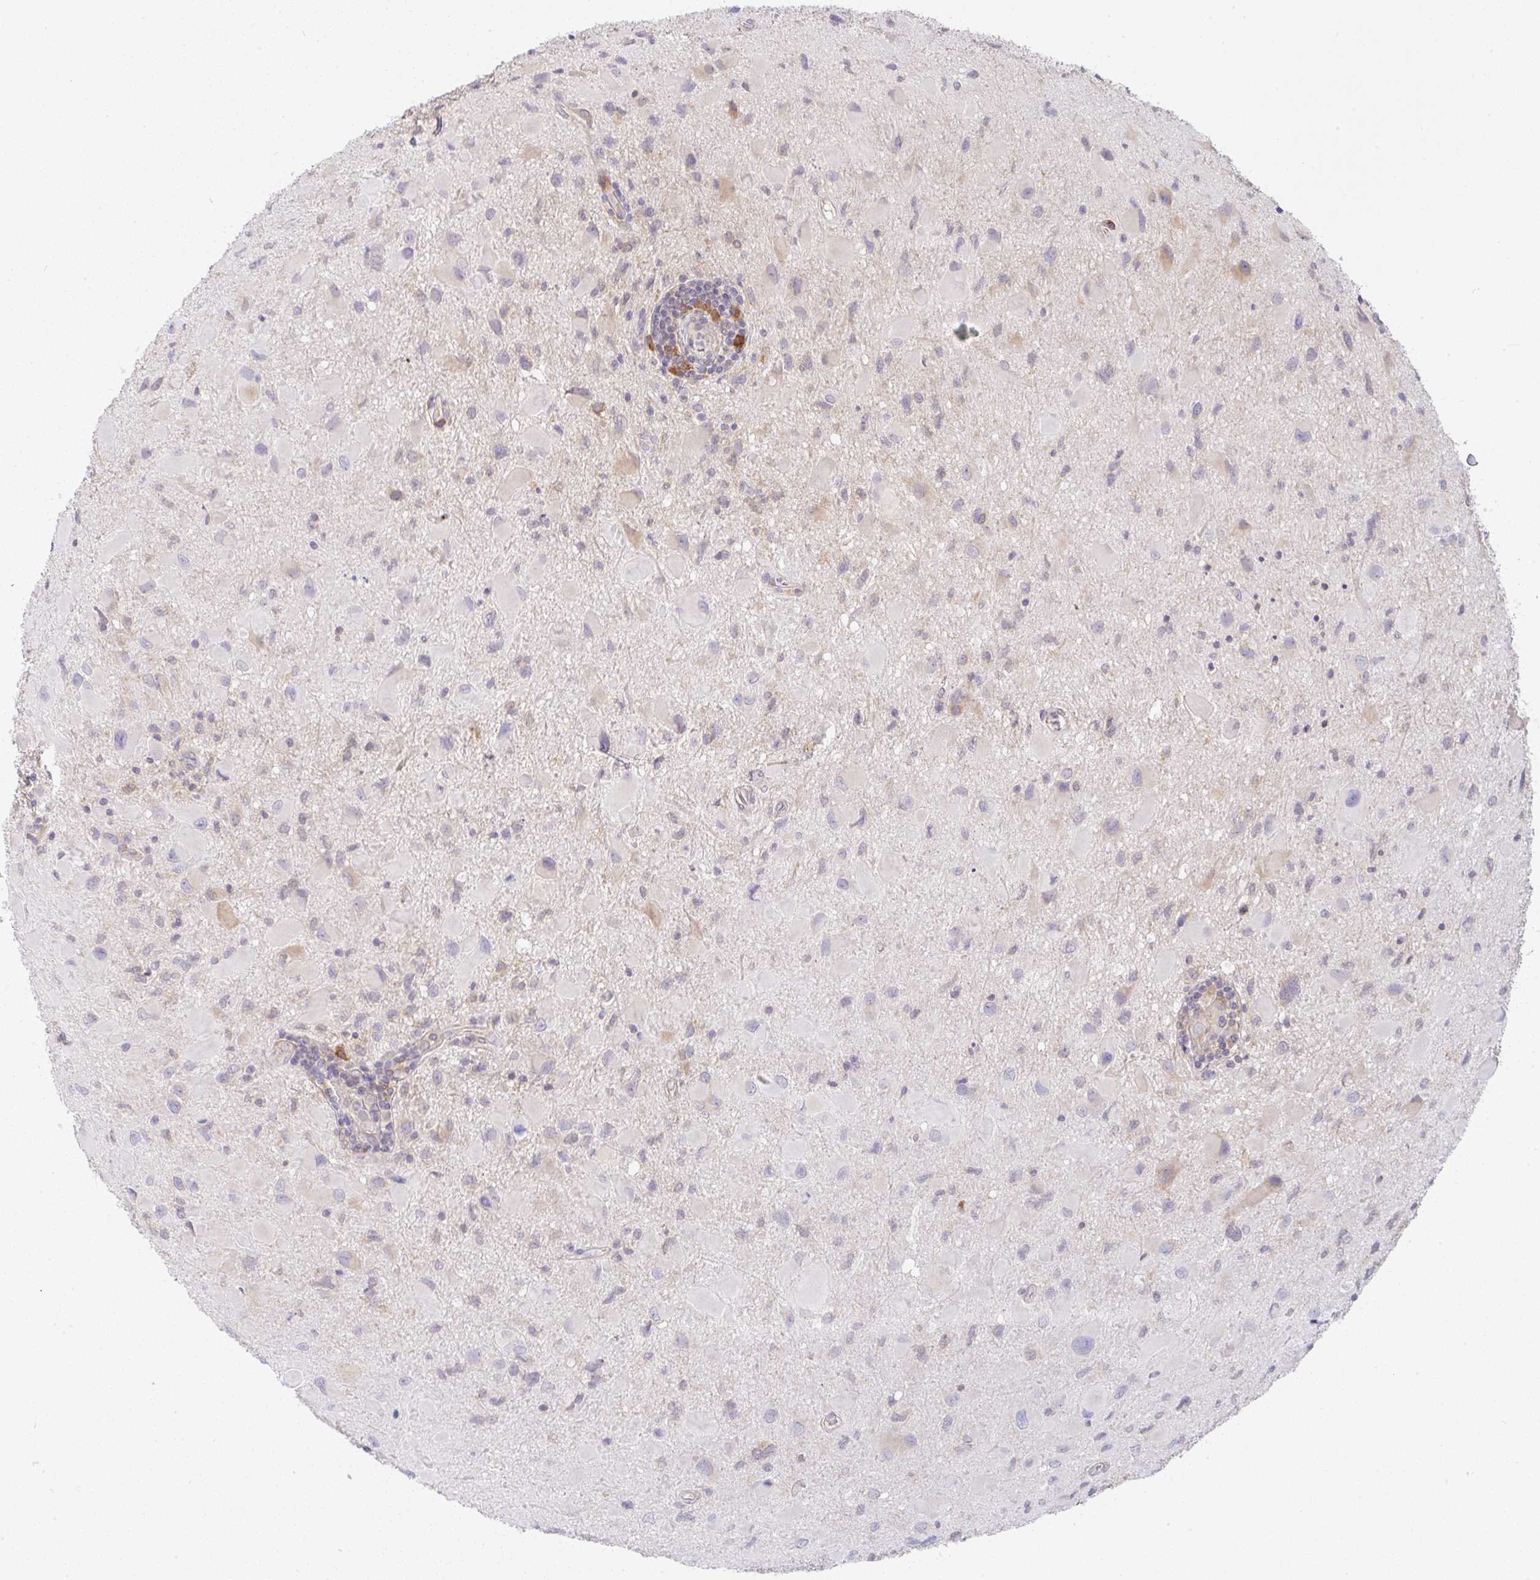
{"staining": {"intensity": "weak", "quantity": "<25%", "location": "cytoplasmic/membranous"}, "tissue": "glioma", "cell_type": "Tumor cells", "image_type": "cancer", "snomed": [{"axis": "morphology", "description": "Glioma, malignant, Low grade"}, {"axis": "topography", "description": "Brain"}], "caption": "High power microscopy micrograph of an immunohistochemistry image of malignant glioma (low-grade), revealing no significant expression in tumor cells. The staining is performed using DAB brown chromogen with nuclei counter-stained in using hematoxylin.", "gene": "DERL2", "patient": {"sex": "female", "age": 32}}